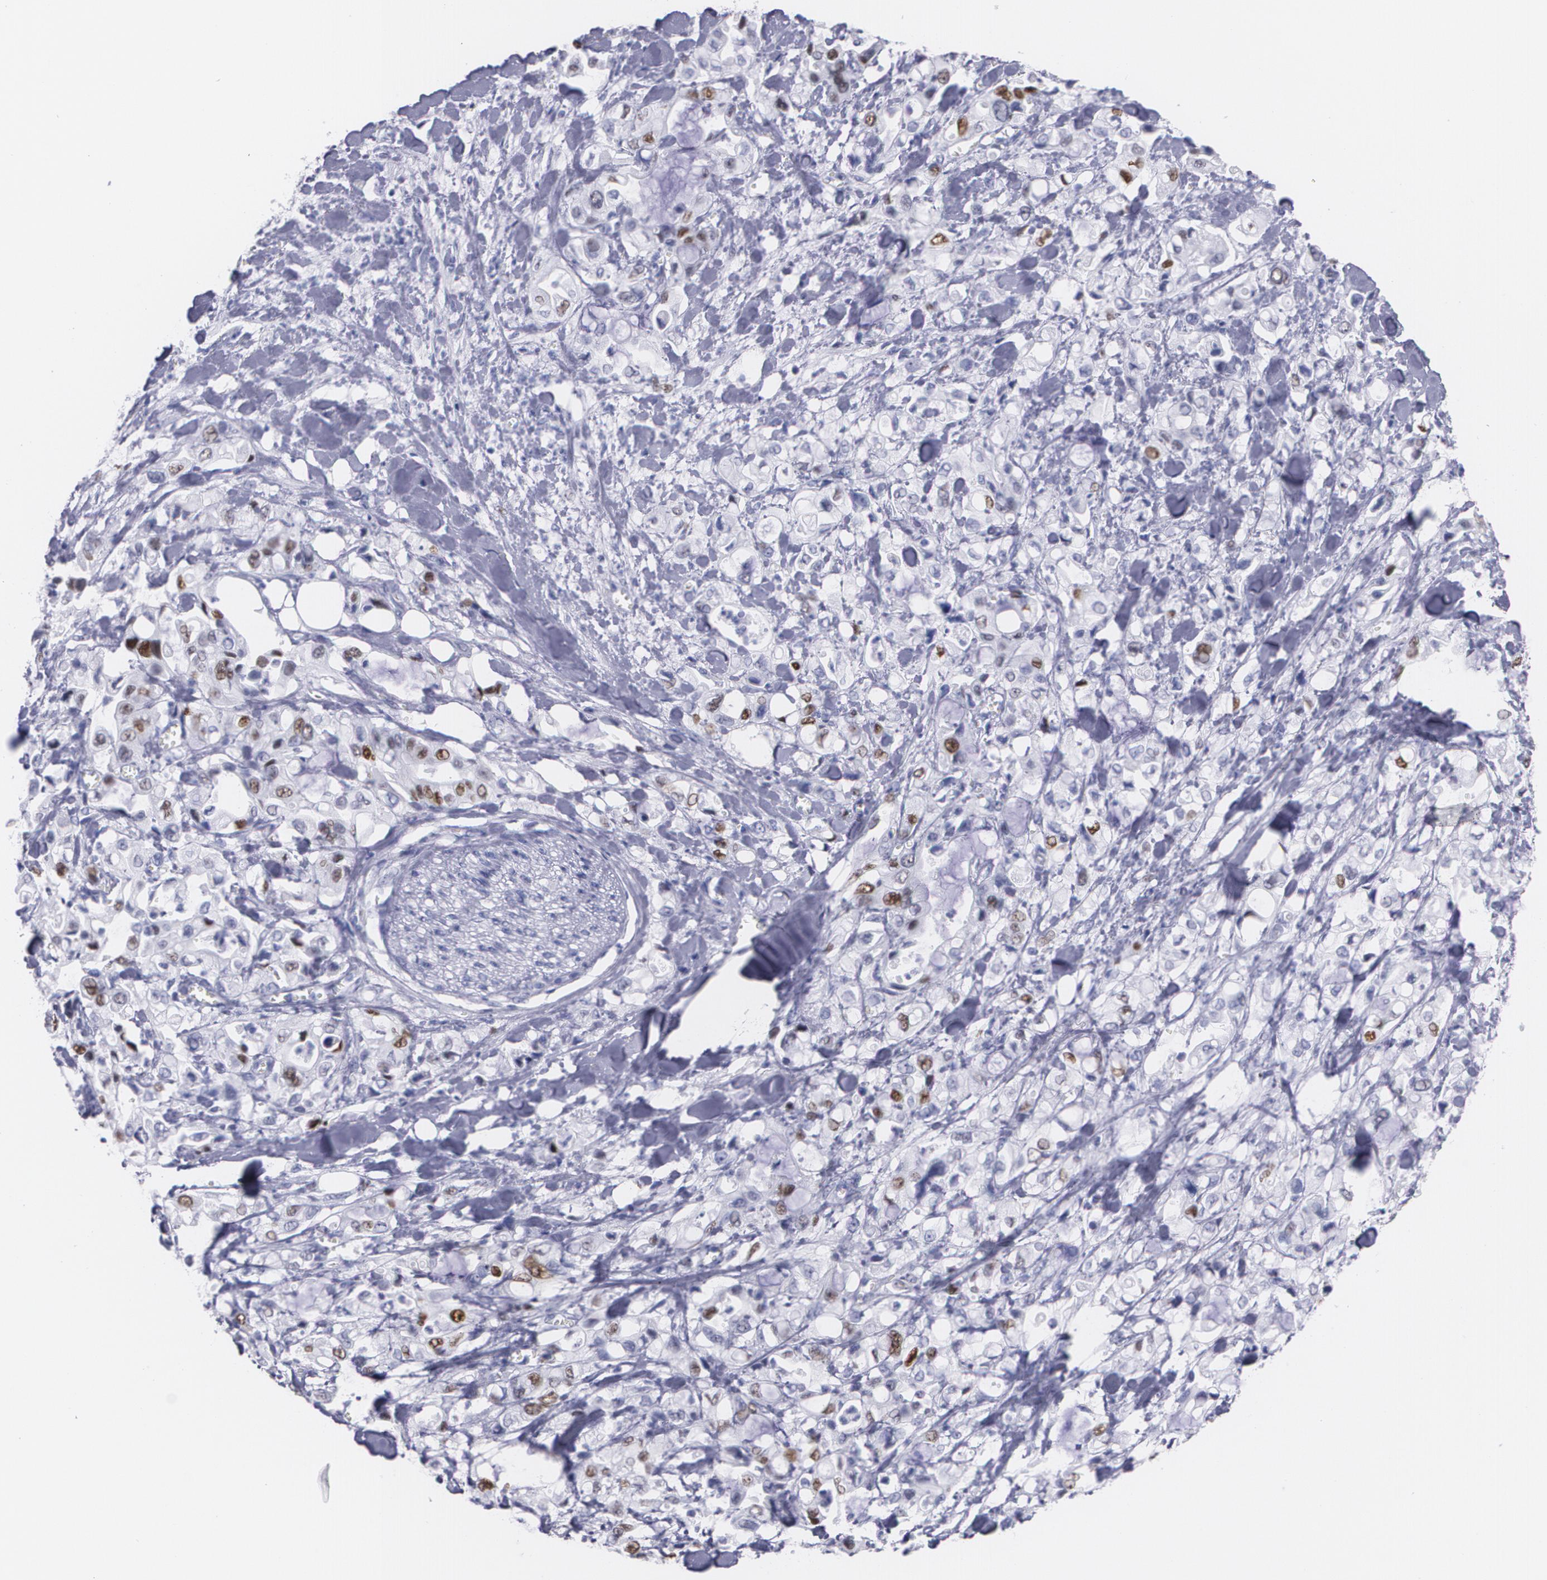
{"staining": {"intensity": "strong", "quantity": "25%-75%", "location": "nuclear"}, "tissue": "pancreatic cancer", "cell_type": "Tumor cells", "image_type": "cancer", "snomed": [{"axis": "morphology", "description": "Adenocarcinoma, NOS"}, {"axis": "topography", "description": "Pancreas"}], "caption": "Tumor cells reveal high levels of strong nuclear expression in approximately 25%-75% of cells in pancreatic cancer.", "gene": "TP53", "patient": {"sex": "male", "age": 70}}